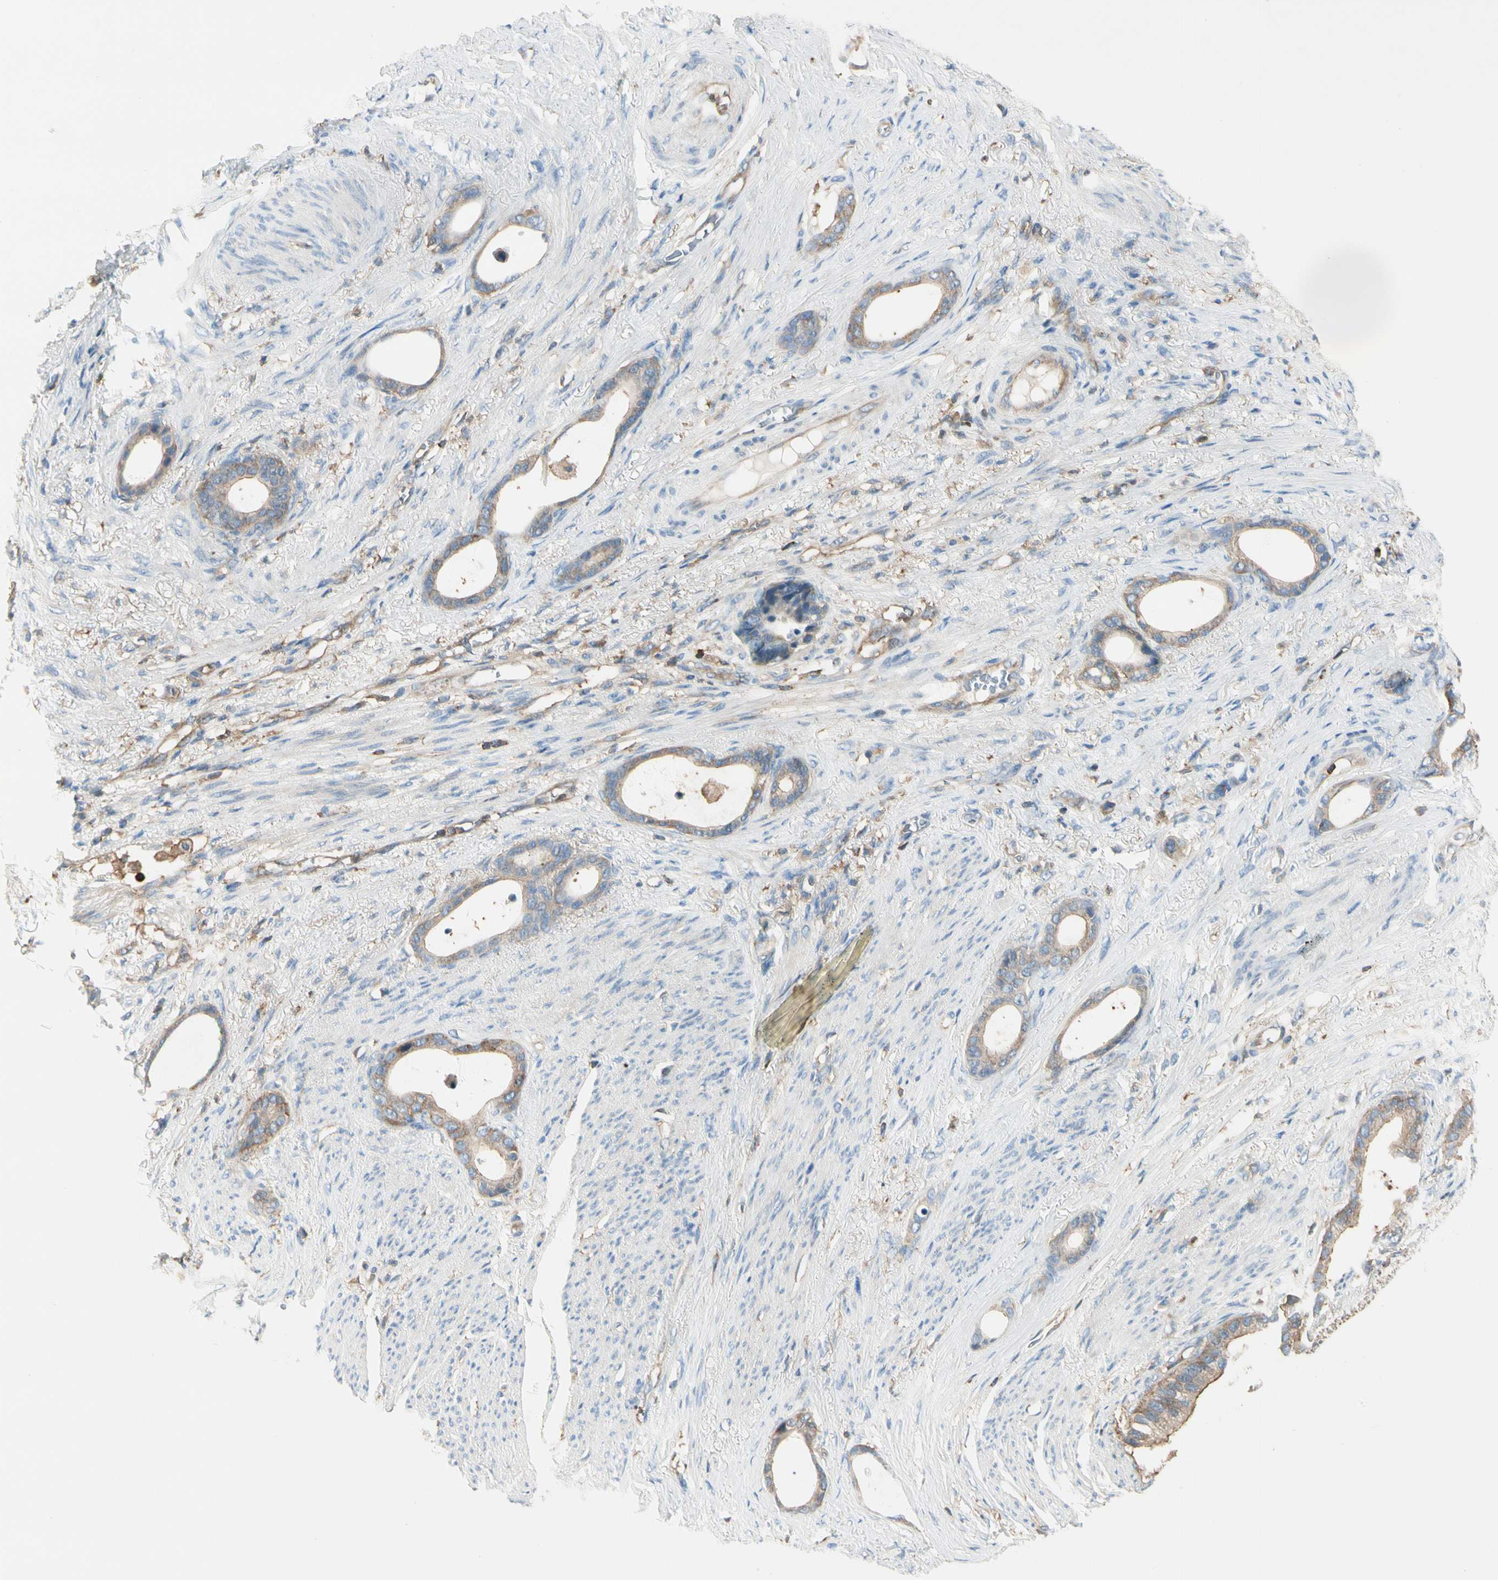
{"staining": {"intensity": "weak", "quantity": ">75%", "location": "cytoplasmic/membranous"}, "tissue": "stomach cancer", "cell_type": "Tumor cells", "image_type": "cancer", "snomed": [{"axis": "morphology", "description": "Adenocarcinoma, NOS"}, {"axis": "topography", "description": "Stomach"}], "caption": "Immunohistochemistry (IHC) micrograph of neoplastic tissue: human stomach cancer (adenocarcinoma) stained using immunohistochemistry reveals low levels of weak protein expression localized specifically in the cytoplasmic/membranous of tumor cells, appearing as a cytoplasmic/membranous brown color.", "gene": "CAPZA2", "patient": {"sex": "female", "age": 75}}